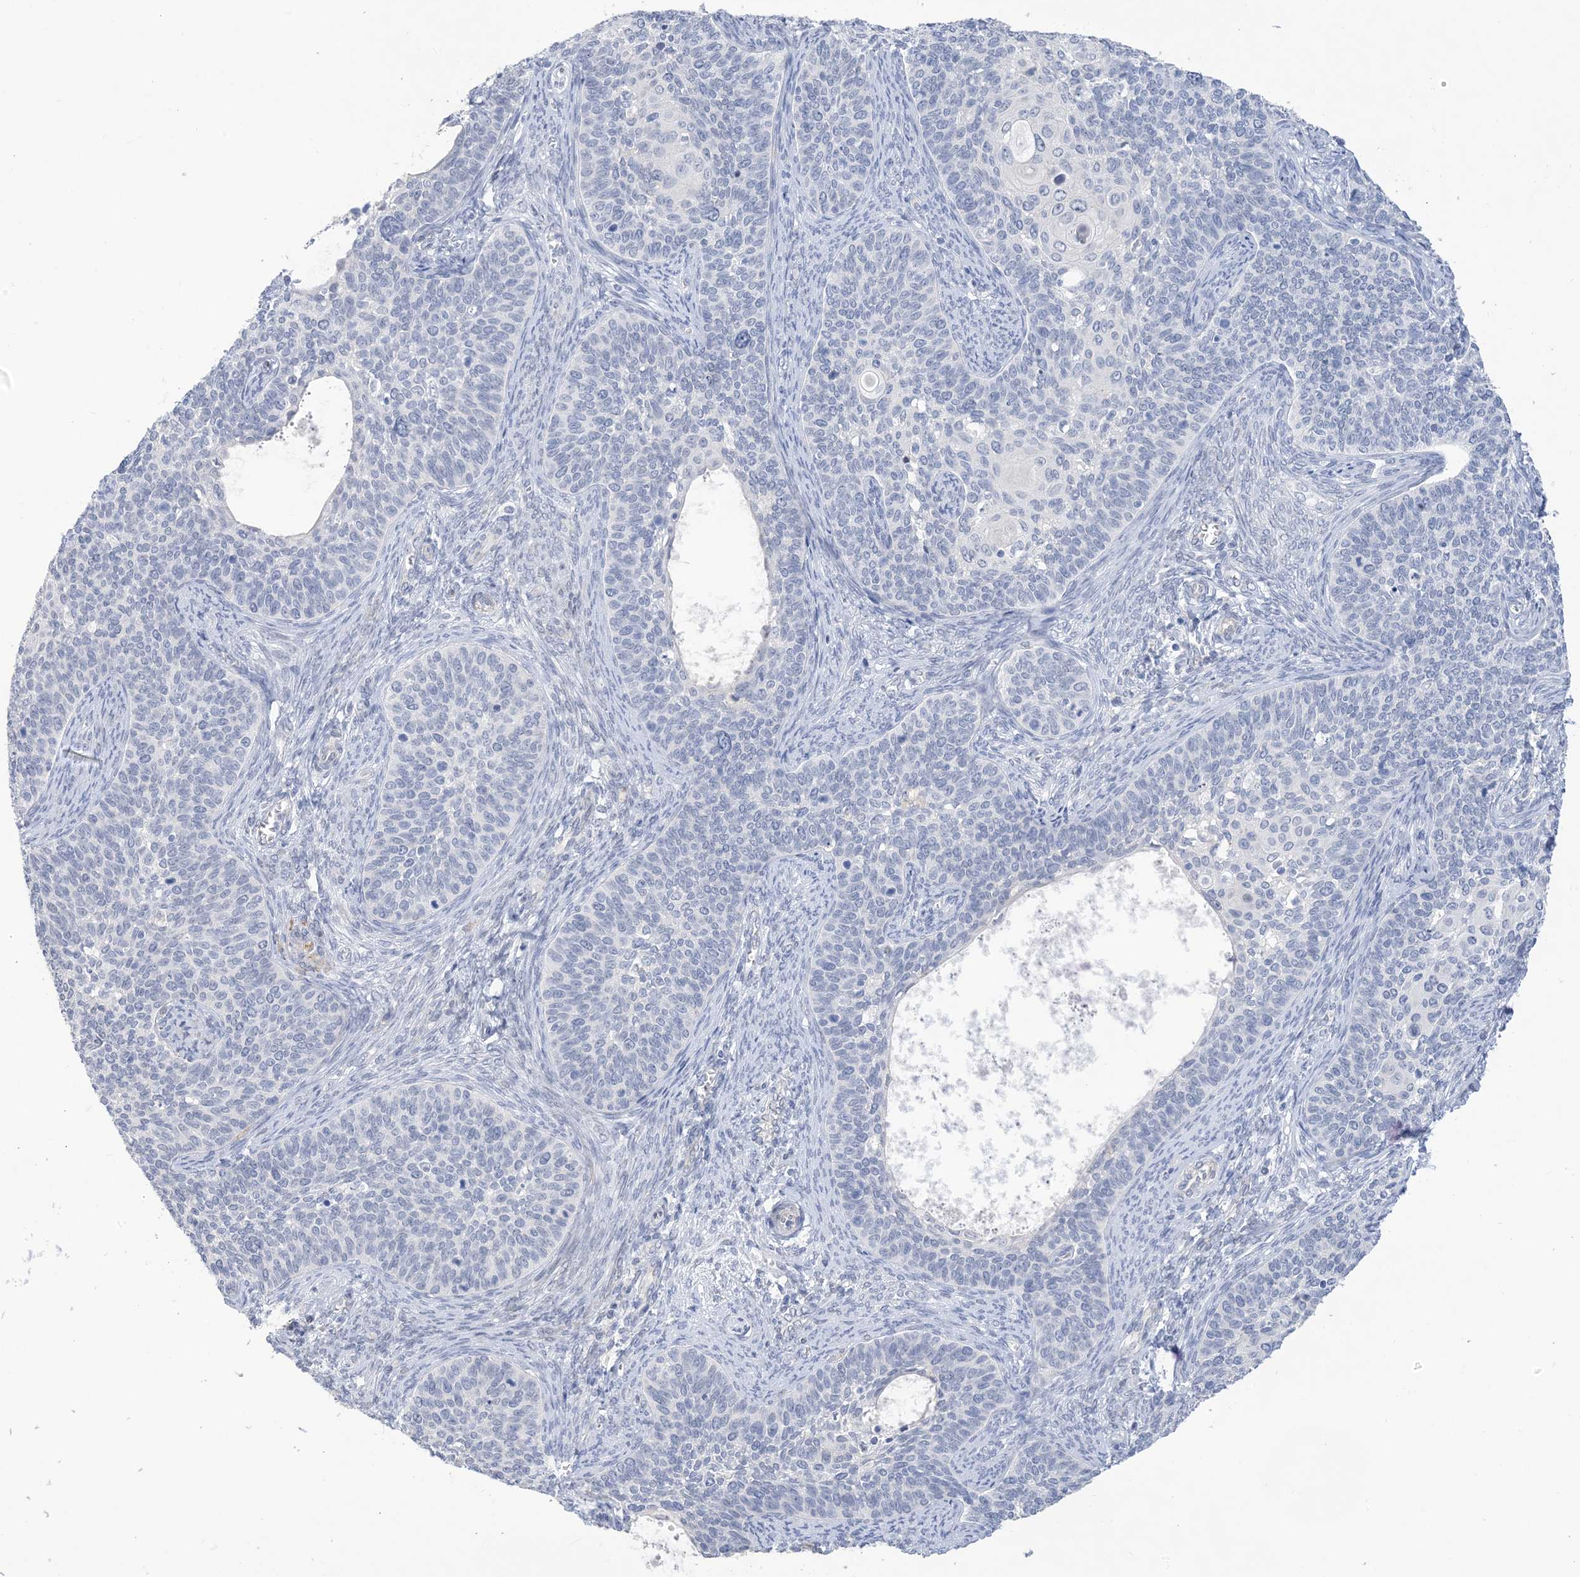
{"staining": {"intensity": "negative", "quantity": "none", "location": "none"}, "tissue": "cervical cancer", "cell_type": "Tumor cells", "image_type": "cancer", "snomed": [{"axis": "morphology", "description": "Squamous cell carcinoma, NOS"}, {"axis": "topography", "description": "Cervix"}], "caption": "This image is of squamous cell carcinoma (cervical) stained with immunohistochemistry to label a protein in brown with the nuclei are counter-stained blue. There is no expression in tumor cells.", "gene": "IL36B", "patient": {"sex": "female", "age": 33}}